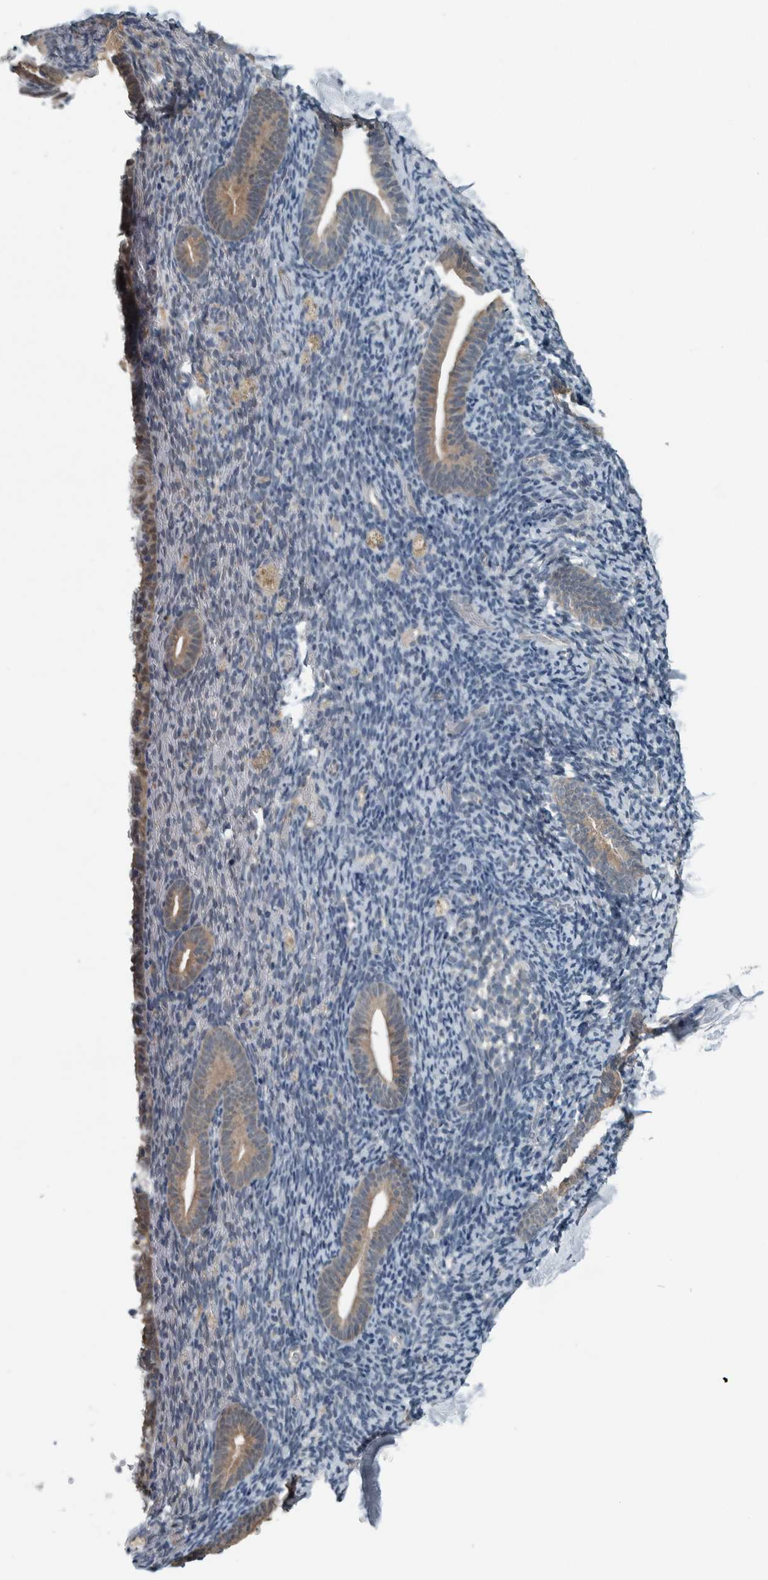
{"staining": {"intensity": "negative", "quantity": "none", "location": "none"}, "tissue": "endometrium", "cell_type": "Cells in endometrial stroma", "image_type": "normal", "snomed": [{"axis": "morphology", "description": "Normal tissue, NOS"}, {"axis": "topography", "description": "Endometrium"}], "caption": "Immunohistochemistry histopathology image of normal endometrium: human endometrium stained with DAB (3,3'-diaminobenzidine) shows no significant protein positivity in cells in endometrial stroma.", "gene": "ALAD", "patient": {"sex": "female", "age": 51}}